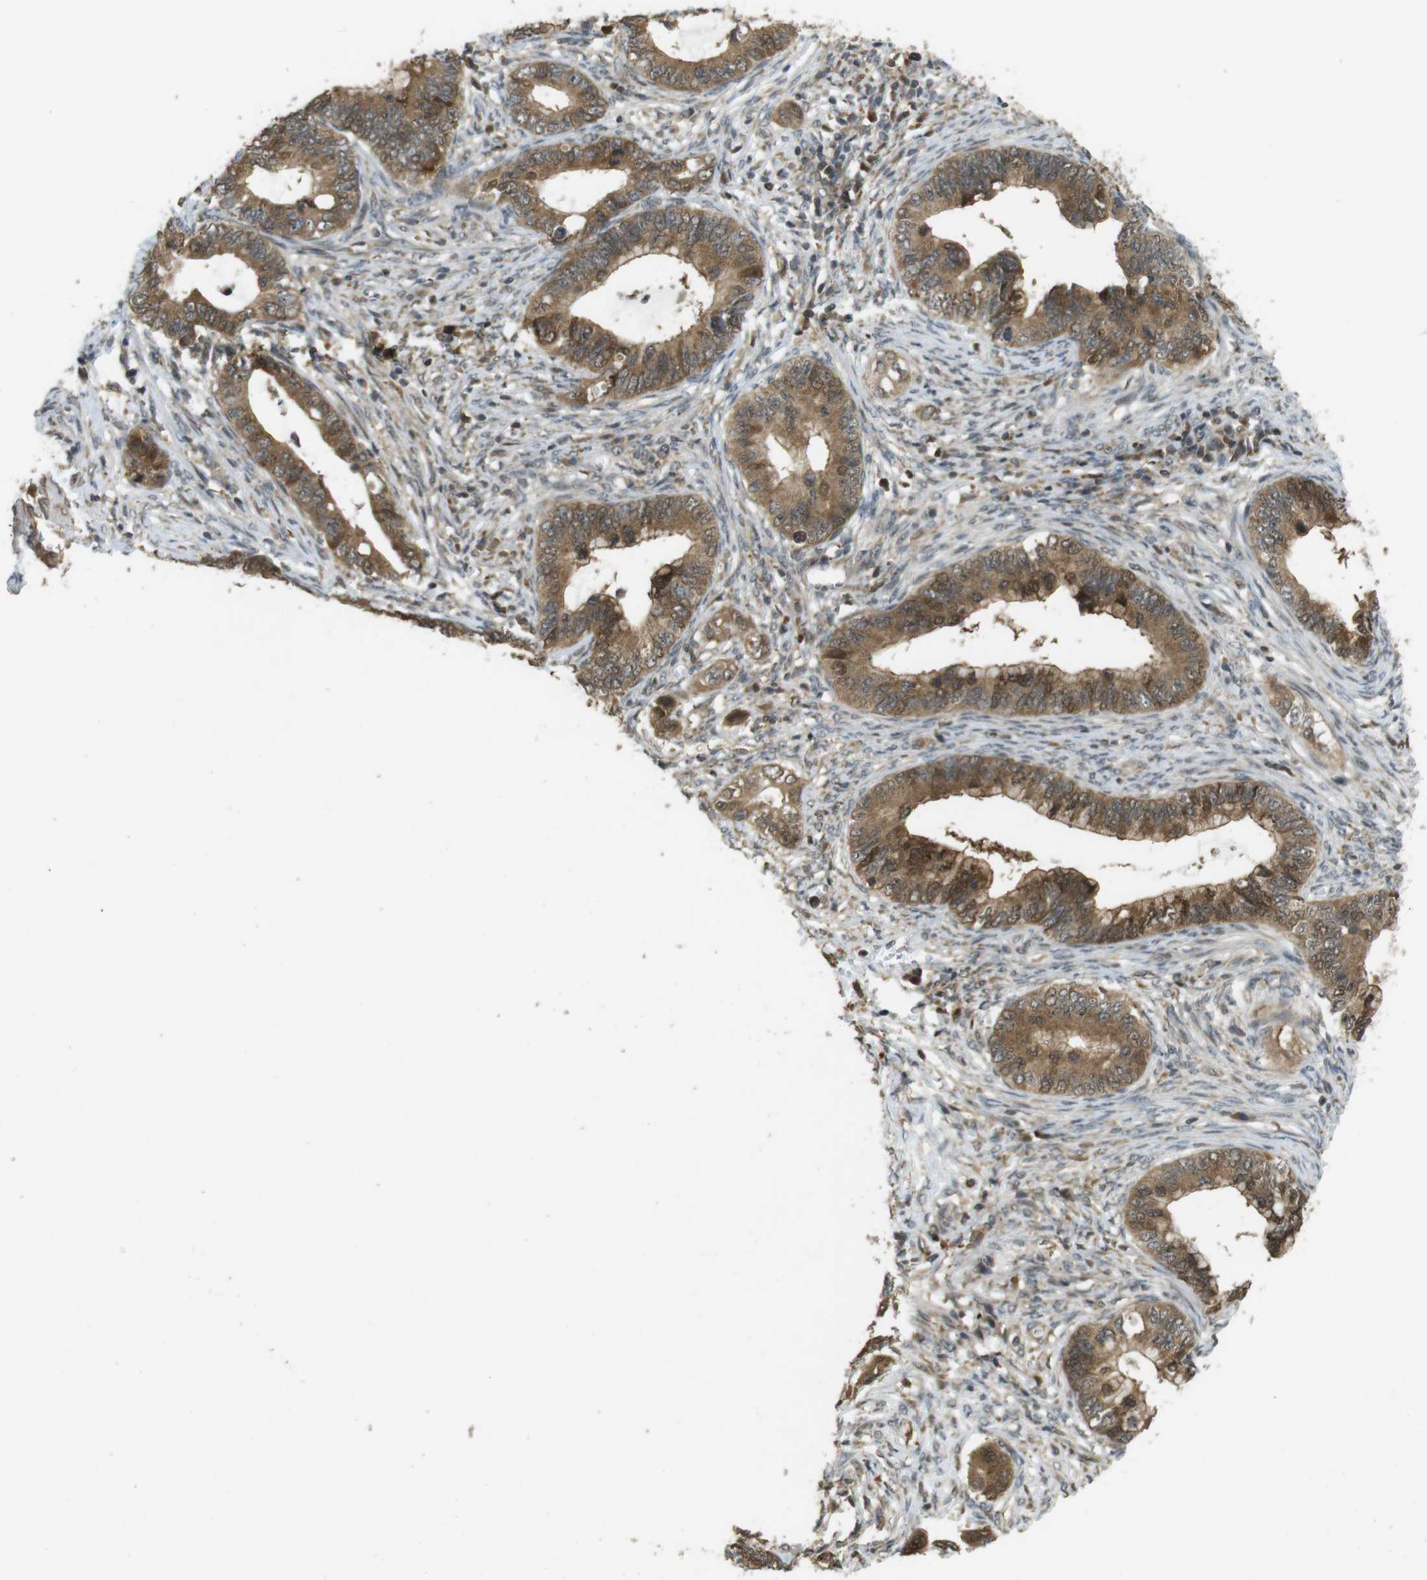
{"staining": {"intensity": "moderate", "quantity": ">75%", "location": "cytoplasmic/membranous"}, "tissue": "cervical cancer", "cell_type": "Tumor cells", "image_type": "cancer", "snomed": [{"axis": "morphology", "description": "Adenocarcinoma, NOS"}, {"axis": "topography", "description": "Cervix"}], "caption": "Immunohistochemical staining of human cervical cancer (adenocarcinoma) displays moderate cytoplasmic/membranous protein positivity in about >75% of tumor cells.", "gene": "TMX3", "patient": {"sex": "female", "age": 44}}